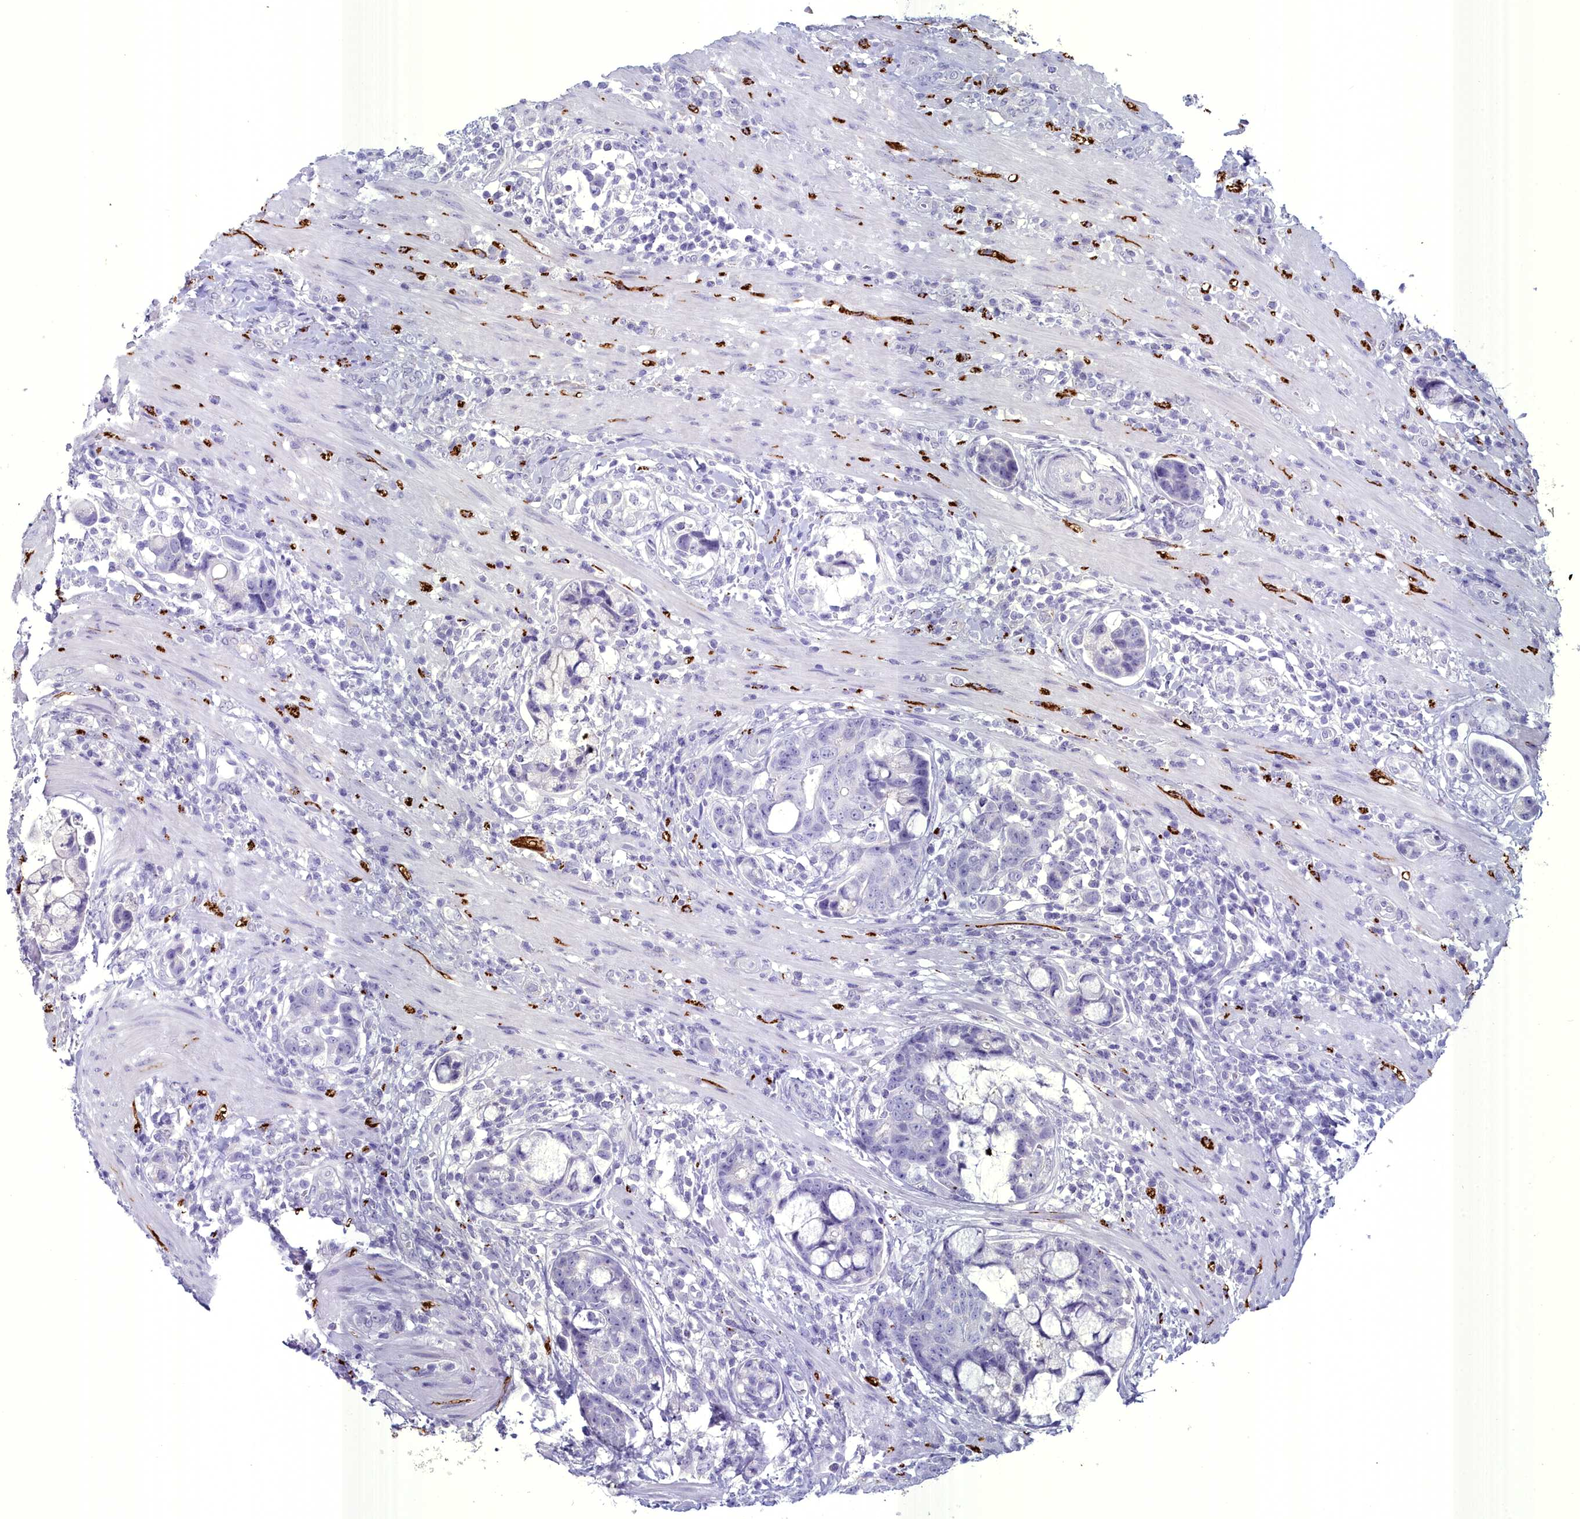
{"staining": {"intensity": "negative", "quantity": "none", "location": "none"}, "tissue": "colorectal cancer", "cell_type": "Tumor cells", "image_type": "cancer", "snomed": [{"axis": "morphology", "description": "Adenocarcinoma, NOS"}, {"axis": "topography", "description": "Colon"}], "caption": "IHC of human colorectal cancer (adenocarcinoma) reveals no positivity in tumor cells. (Brightfield microscopy of DAB (3,3'-diaminobenzidine) immunohistochemistry (IHC) at high magnification).", "gene": "MAP6", "patient": {"sex": "female", "age": 82}}